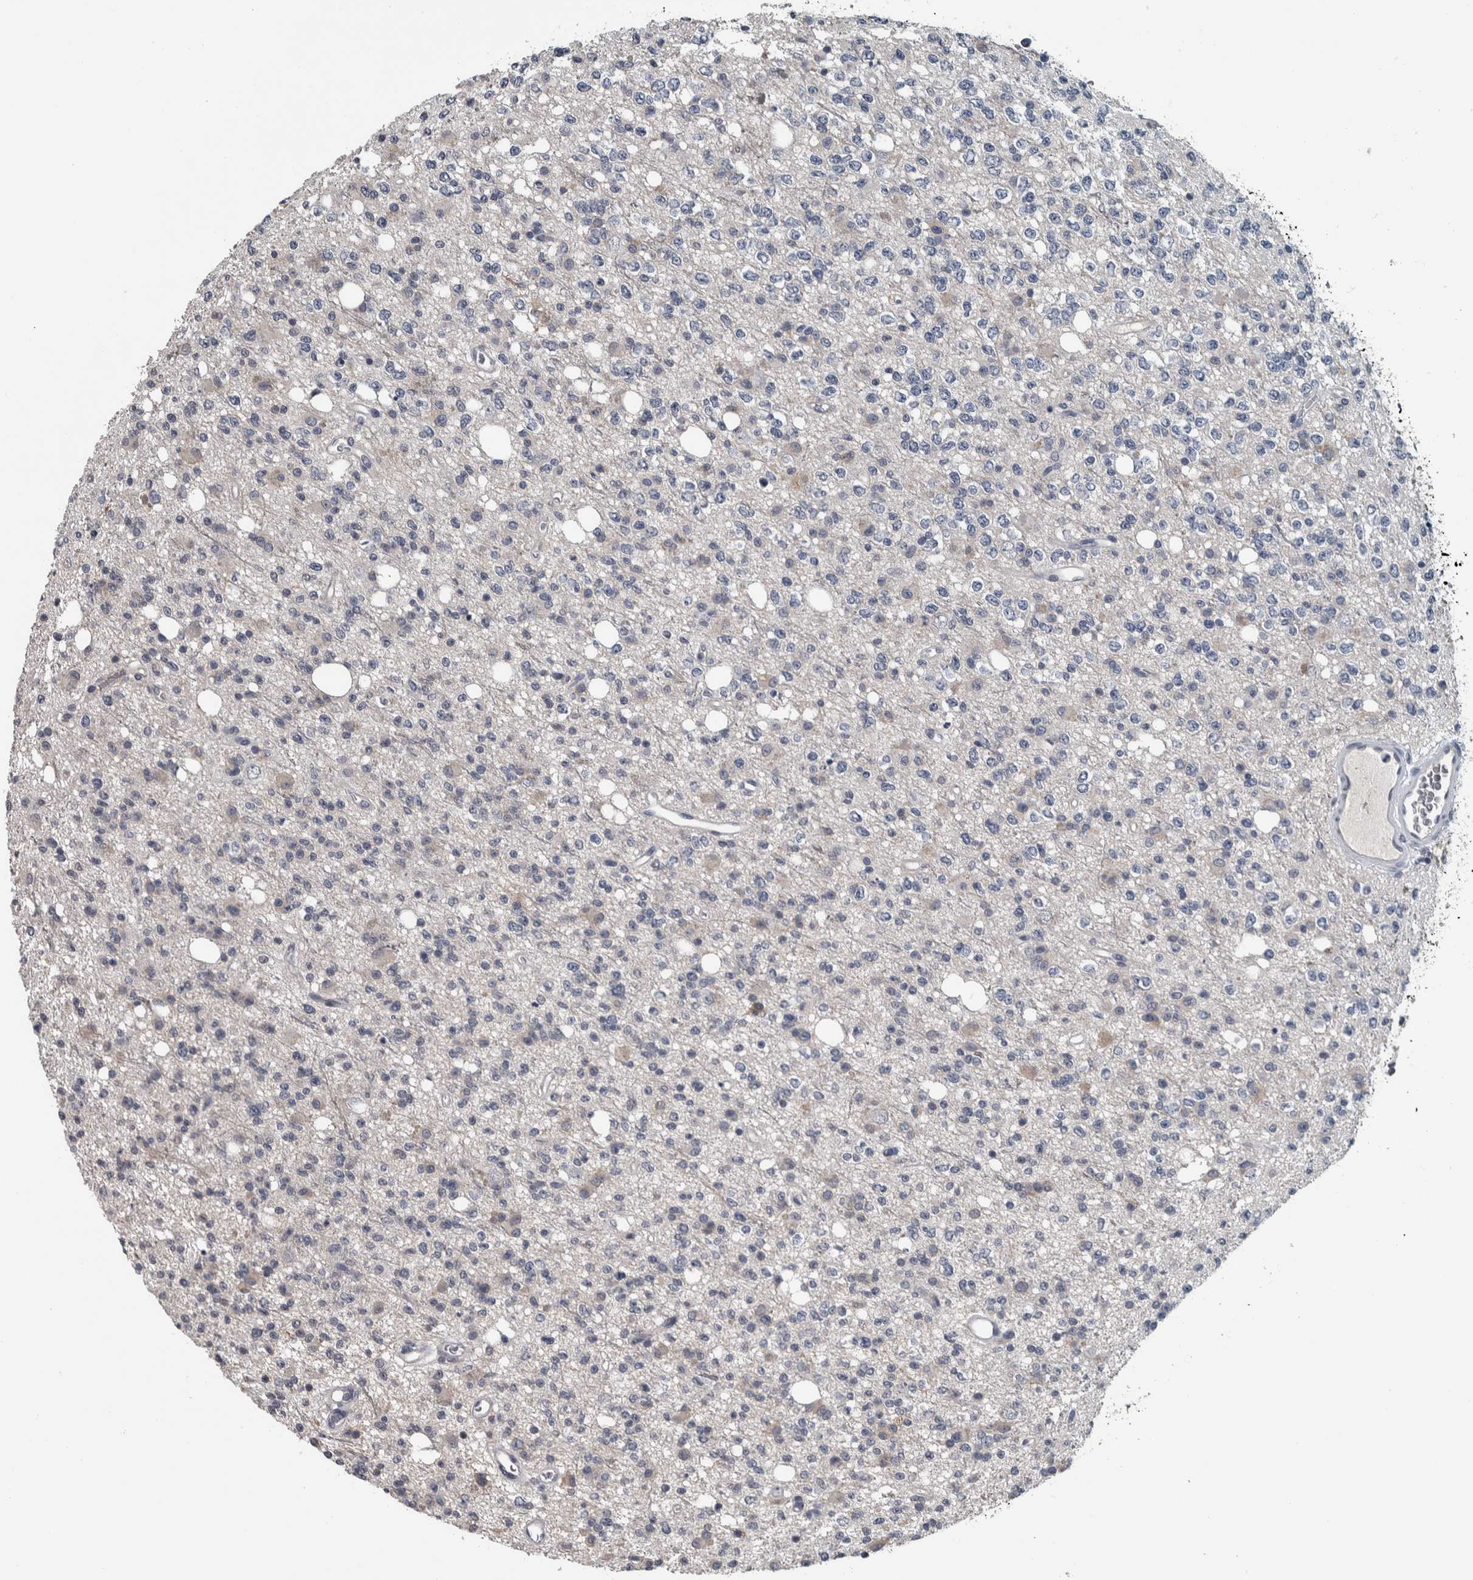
{"staining": {"intensity": "negative", "quantity": "none", "location": "none"}, "tissue": "glioma", "cell_type": "Tumor cells", "image_type": "cancer", "snomed": [{"axis": "morphology", "description": "Glioma, malignant, High grade"}, {"axis": "topography", "description": "Brain"}], "caption": "High power microscopy histopathology image of an immunohistochemistry (IHC) photomicrograph of glioma, revealing no significant positivity in tumor cells.", "gene": "CAVIN4", "patient": {"sex": "female", "age": 62}}